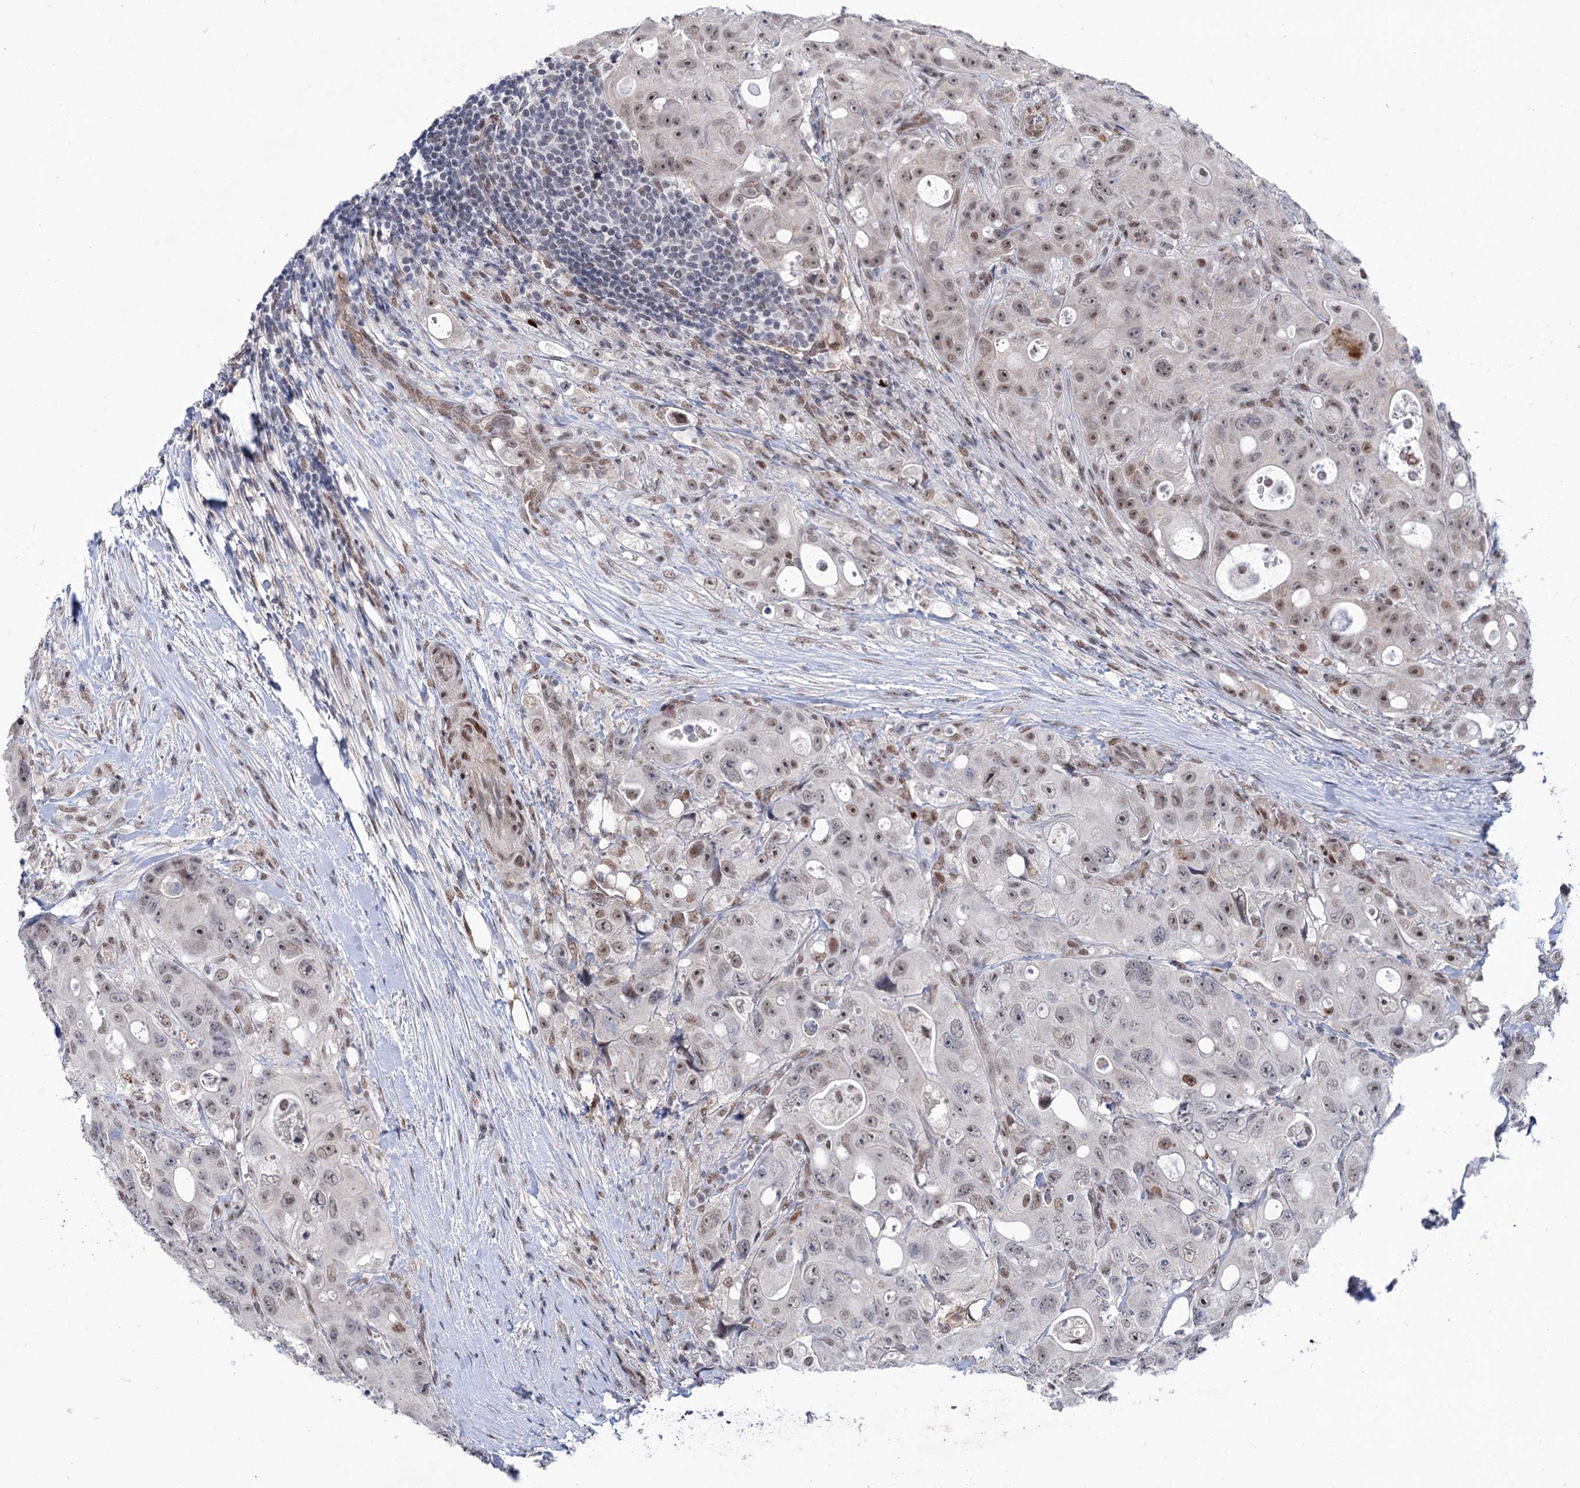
{"staining": {"intensity": "weak", "quantity": "25%-75%", "location": "nuclear"}, "tissue": "colorectal cancer", "cell_type": "Tumor cells", "image_type": "cancer", "snomed": [{"axis": "morphology", "description": "Adenocarcinoma, NOS"}, {"axis": "topography", "description": "Colon"}], "caption": "There is low levels of weak nuclear staining in tumor cells of colorectal cancer, as demonstrated by immunohistochemical staining (brown color).", "gene": "FAM53A", "patient": {"sex": "female", "age": 46}}